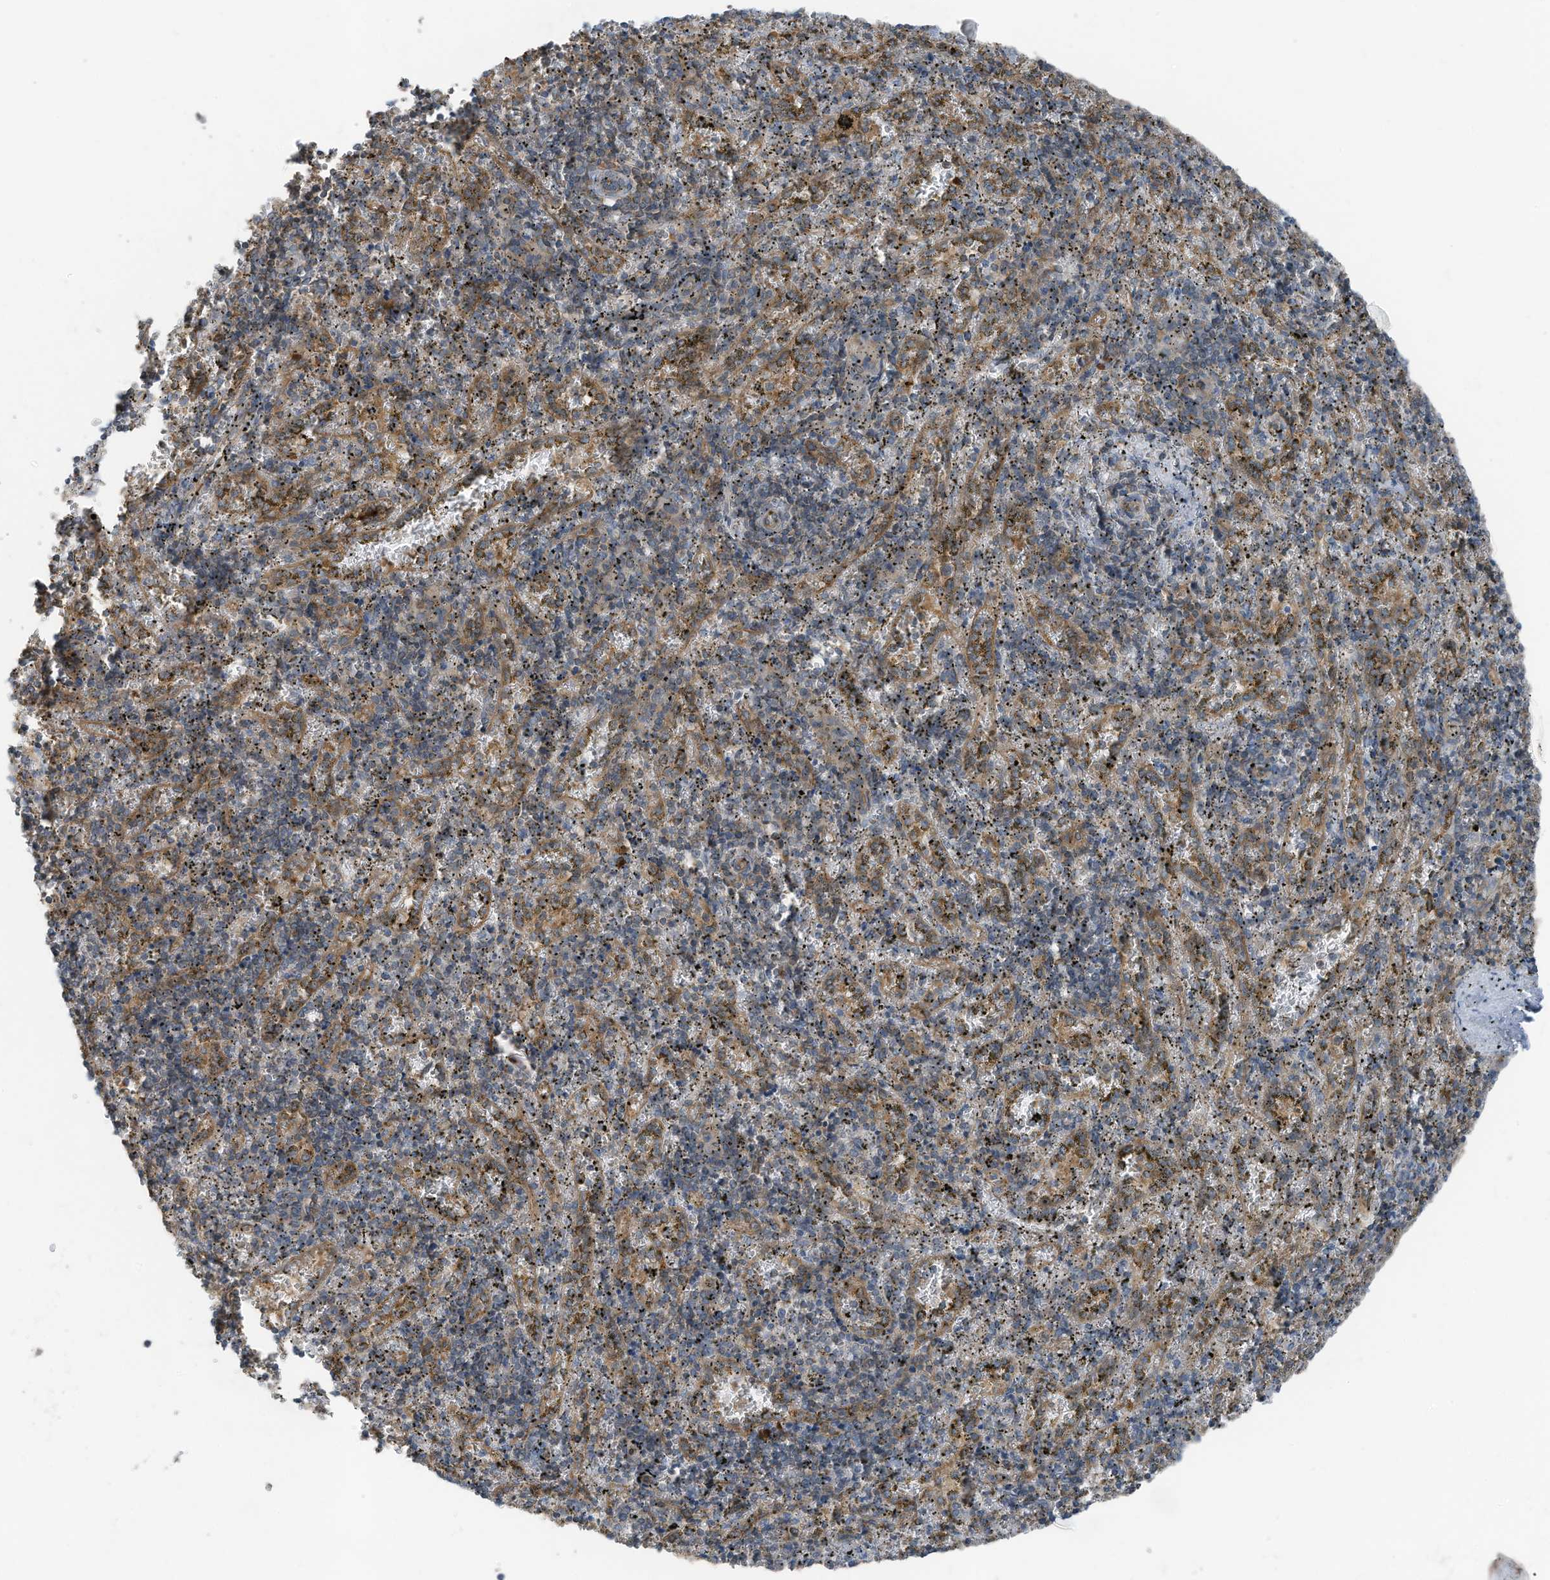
{"staining": {"intensity": "weak", "quantity": "25%-75%", "location": "cytoplasmic/membranous"}, "tissue": "spleen", "cell_type": "Cells in red pulp", "image_type": "normal", "snomed": [{"axis": "morphology", "description": "Normal tissue, NOS"}, {"axis": "topography", "description": "Spleen"}], "caption": "A brown stain highlights weak cytoplasmic/membranous positivity of a protein in cells in red pulp of benign human spleen. Using DAB (brown) and hematoxylin (blue) stains, captured at high magnification using brightfield microscopy.", "gene": "TXNDC9", "patient": {"sex": "male", "age": 11}}